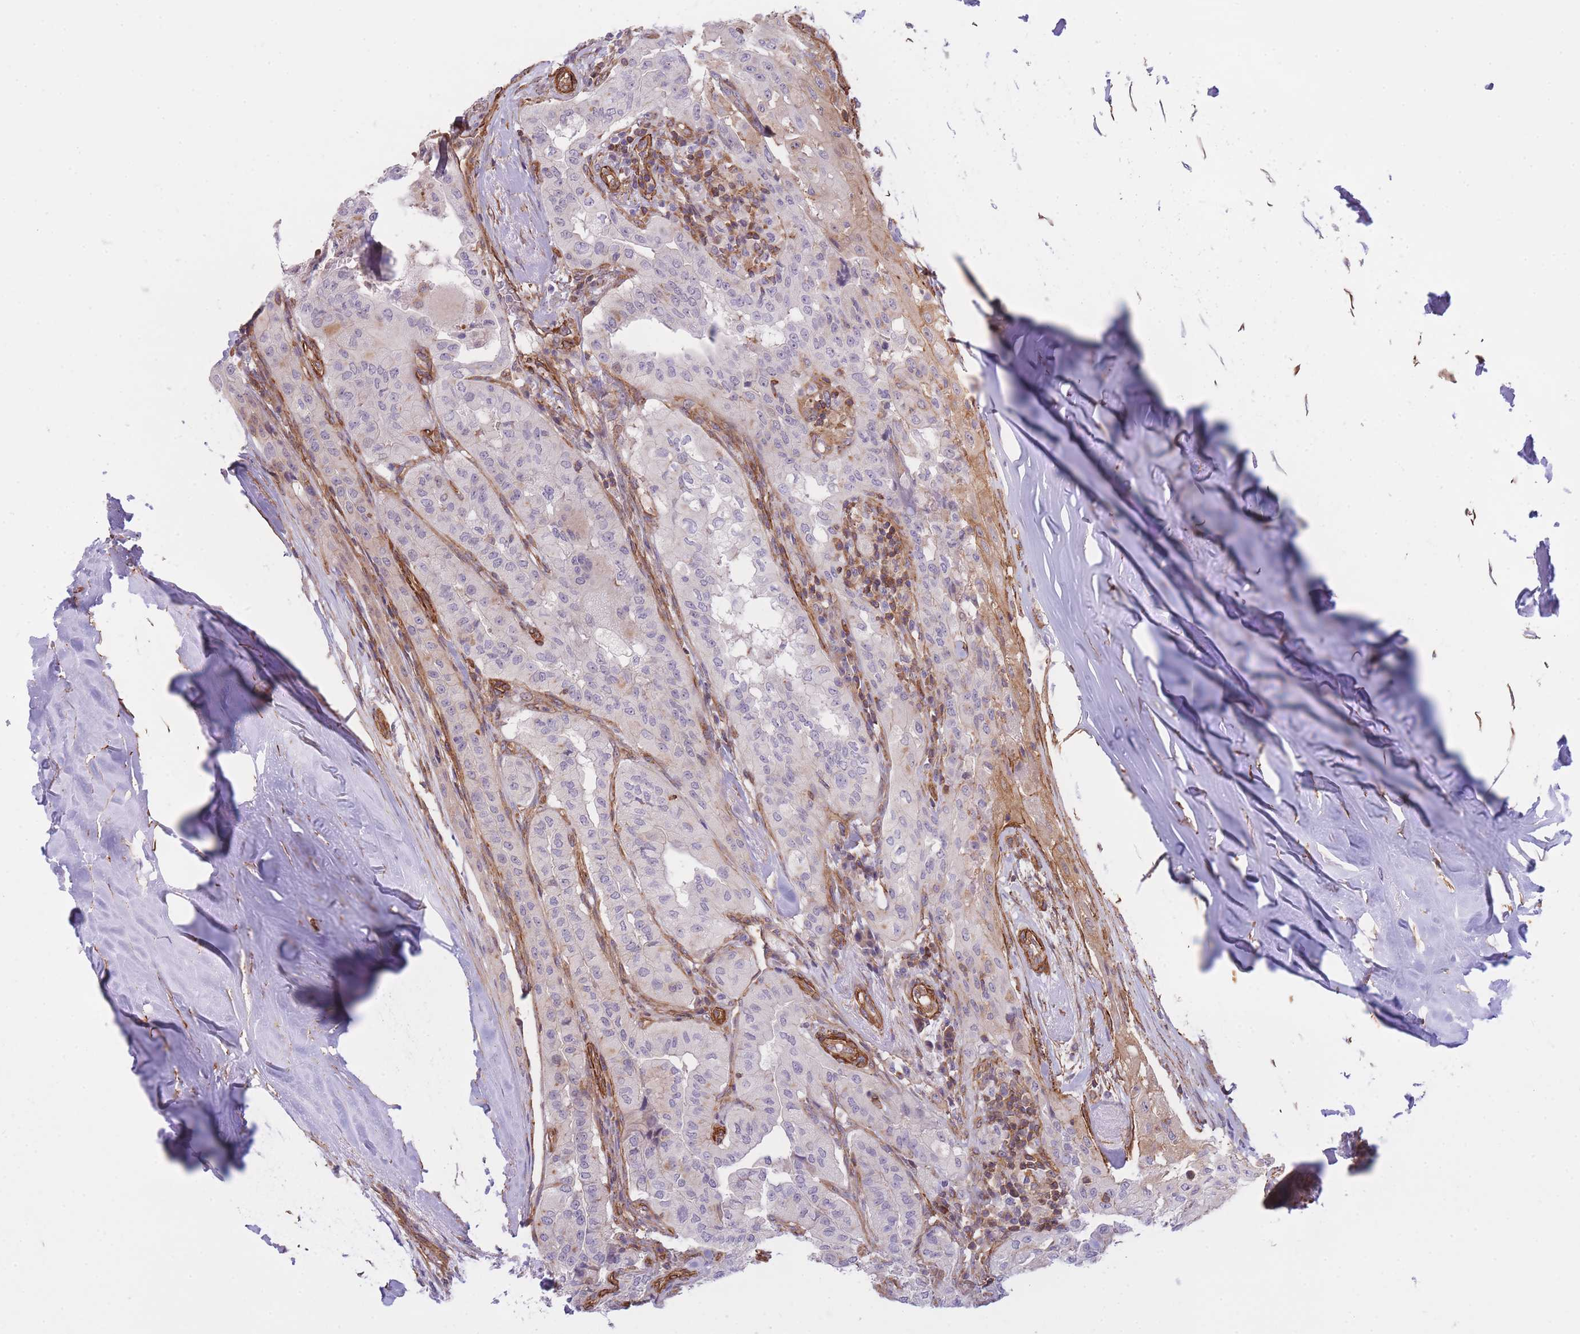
{"staining": {"intensity": "negative", "quantity": "none", "location": "none"}, "tissue": "thyroid cancer", "cell_type": "Tumor cells", "image_type": "cancer", "snomed": [{"axis": "morphology", "description": "Papillary adenocarcinoma, NOS"}, {"axis": "topography", "description": "Thyroid gland"}], "caption": "Protein analysis of thyroid cancer (papillary adenocarcinoma) displays no significant expression in tumor cells. The staining is performed using DAB brown chromogen with nuclei counter-stained in using hematoxylin.", "gene": "CDC25B", "patient": {"sex": "female", "age": 59}}